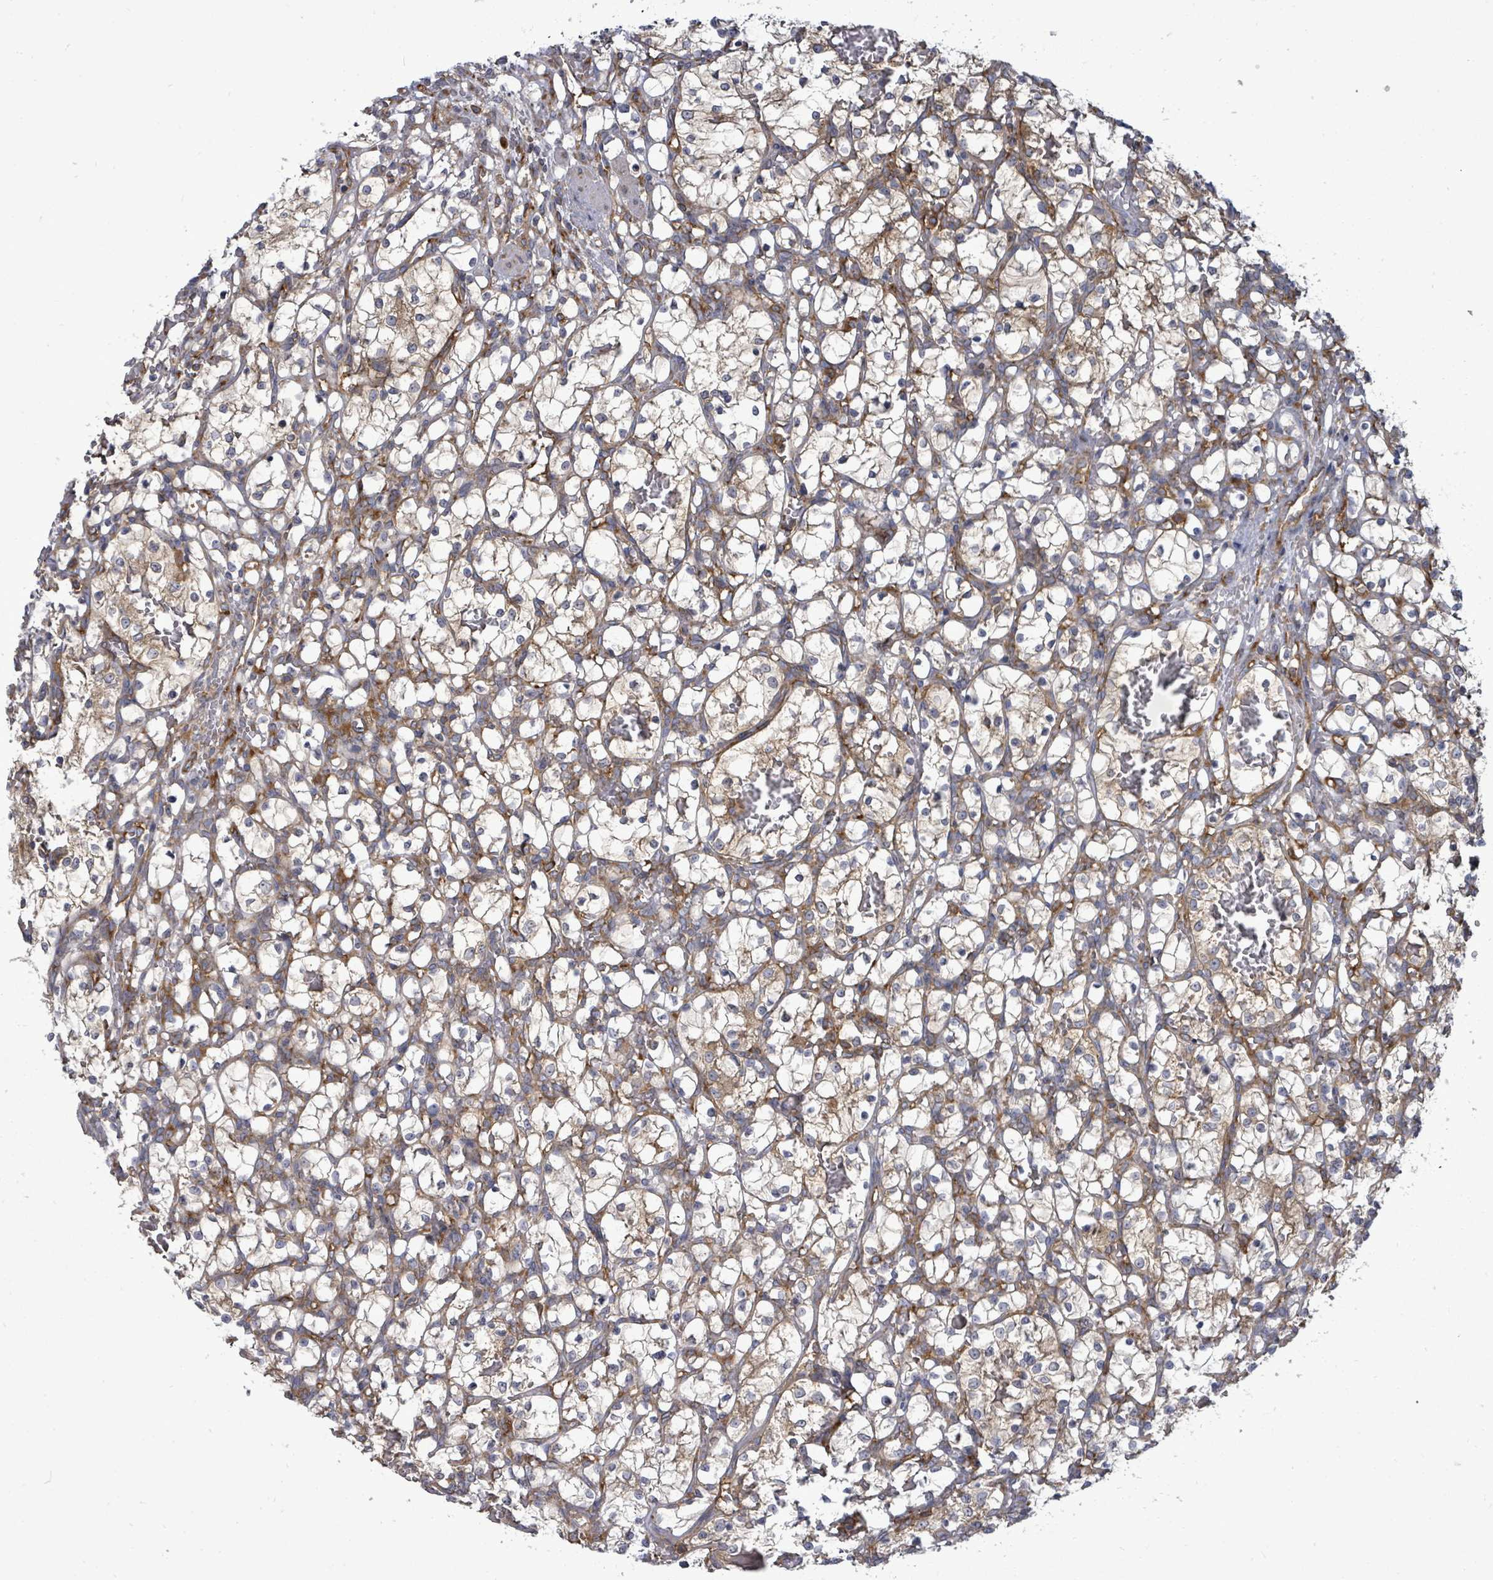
{"staining": {"intensity": "weak", "quantity": ">75%", "location": "cytoplasmic/membranous"}, "tissue": "renal cancer", "cell_type": "Tumor cells", "image_type": "cancer", "snomed": [{"axis": "morphology", "description": "Adenocarcinoma, NOS"}, {"axis": "topography", "description": "Kidney"}], "caption": "DAB immunohistochemical staining of human adenocarcinoma (renal) demonstrates weak cytoplasmic/membranous protein positivity in about >75% of tumor cells. Using DAB (brown) and hematoxylin (blue) stains, captured at high magnification using brightfield microscopy.", "gene": "EIF3C", "patient": {"sex": "female", "age": 69}}